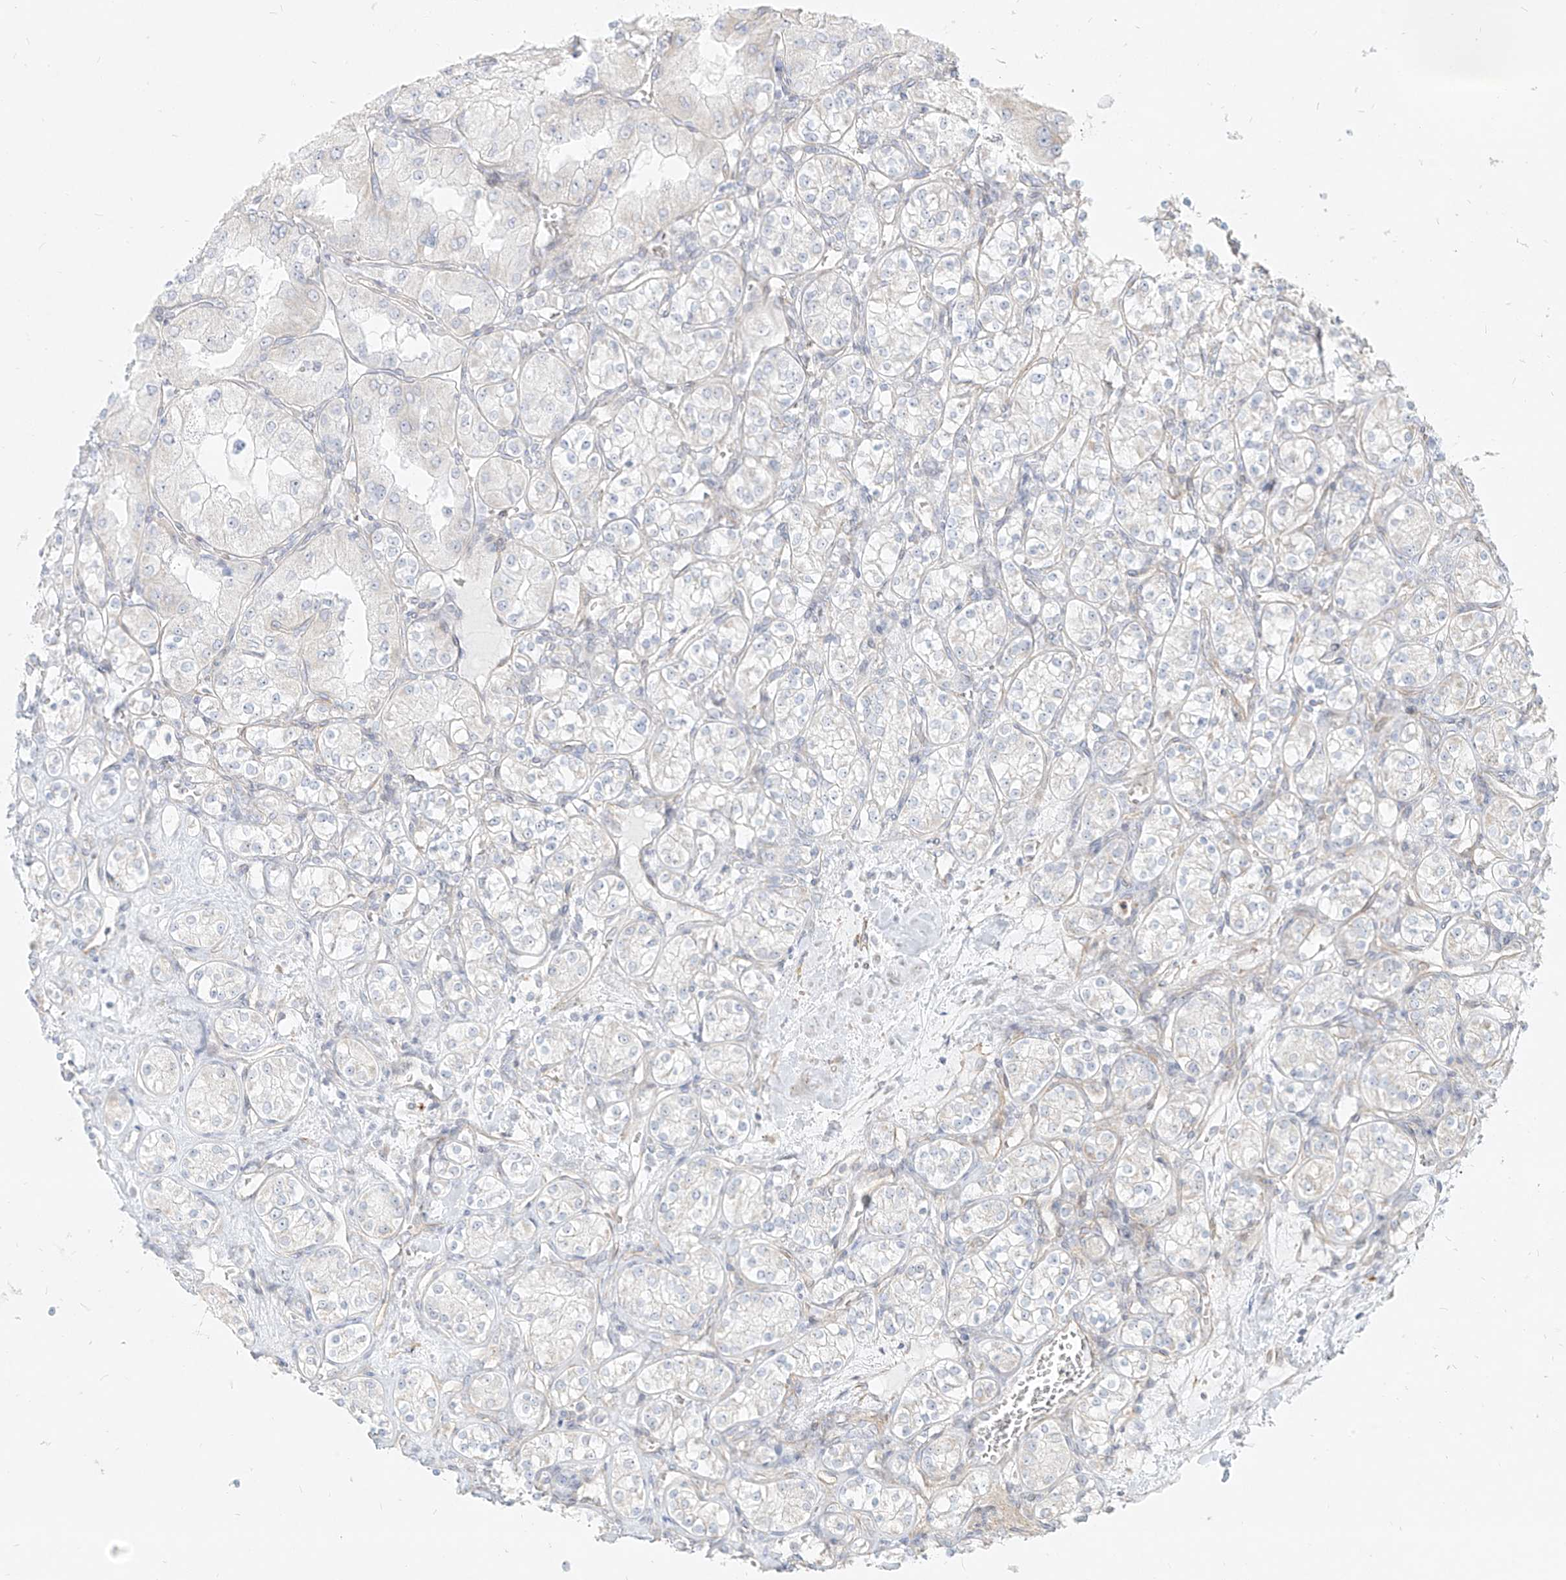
{"staining": {"intensity": "negative", "quantity": "none", "location": "none"}, "tissue": "renal cancer", "cell_type": "Tumor cells", "image_type": "cancer", "snomed": [{"axis": "morphology", "description": "Adenocarcinoma, NOS"}, {"axis": "topography", "description": "Kidney"}], "caption": "High magnification brightfield microscopy of renal cancer (adenocarcinoma) stained with DAB (brown) and counterstained with hematoxylin (blue): tumor cells show no significant staining. (DAB IHC, high magnification).", "gene": "ITPKB", "patient": {"sex": "male", "age": 77}}